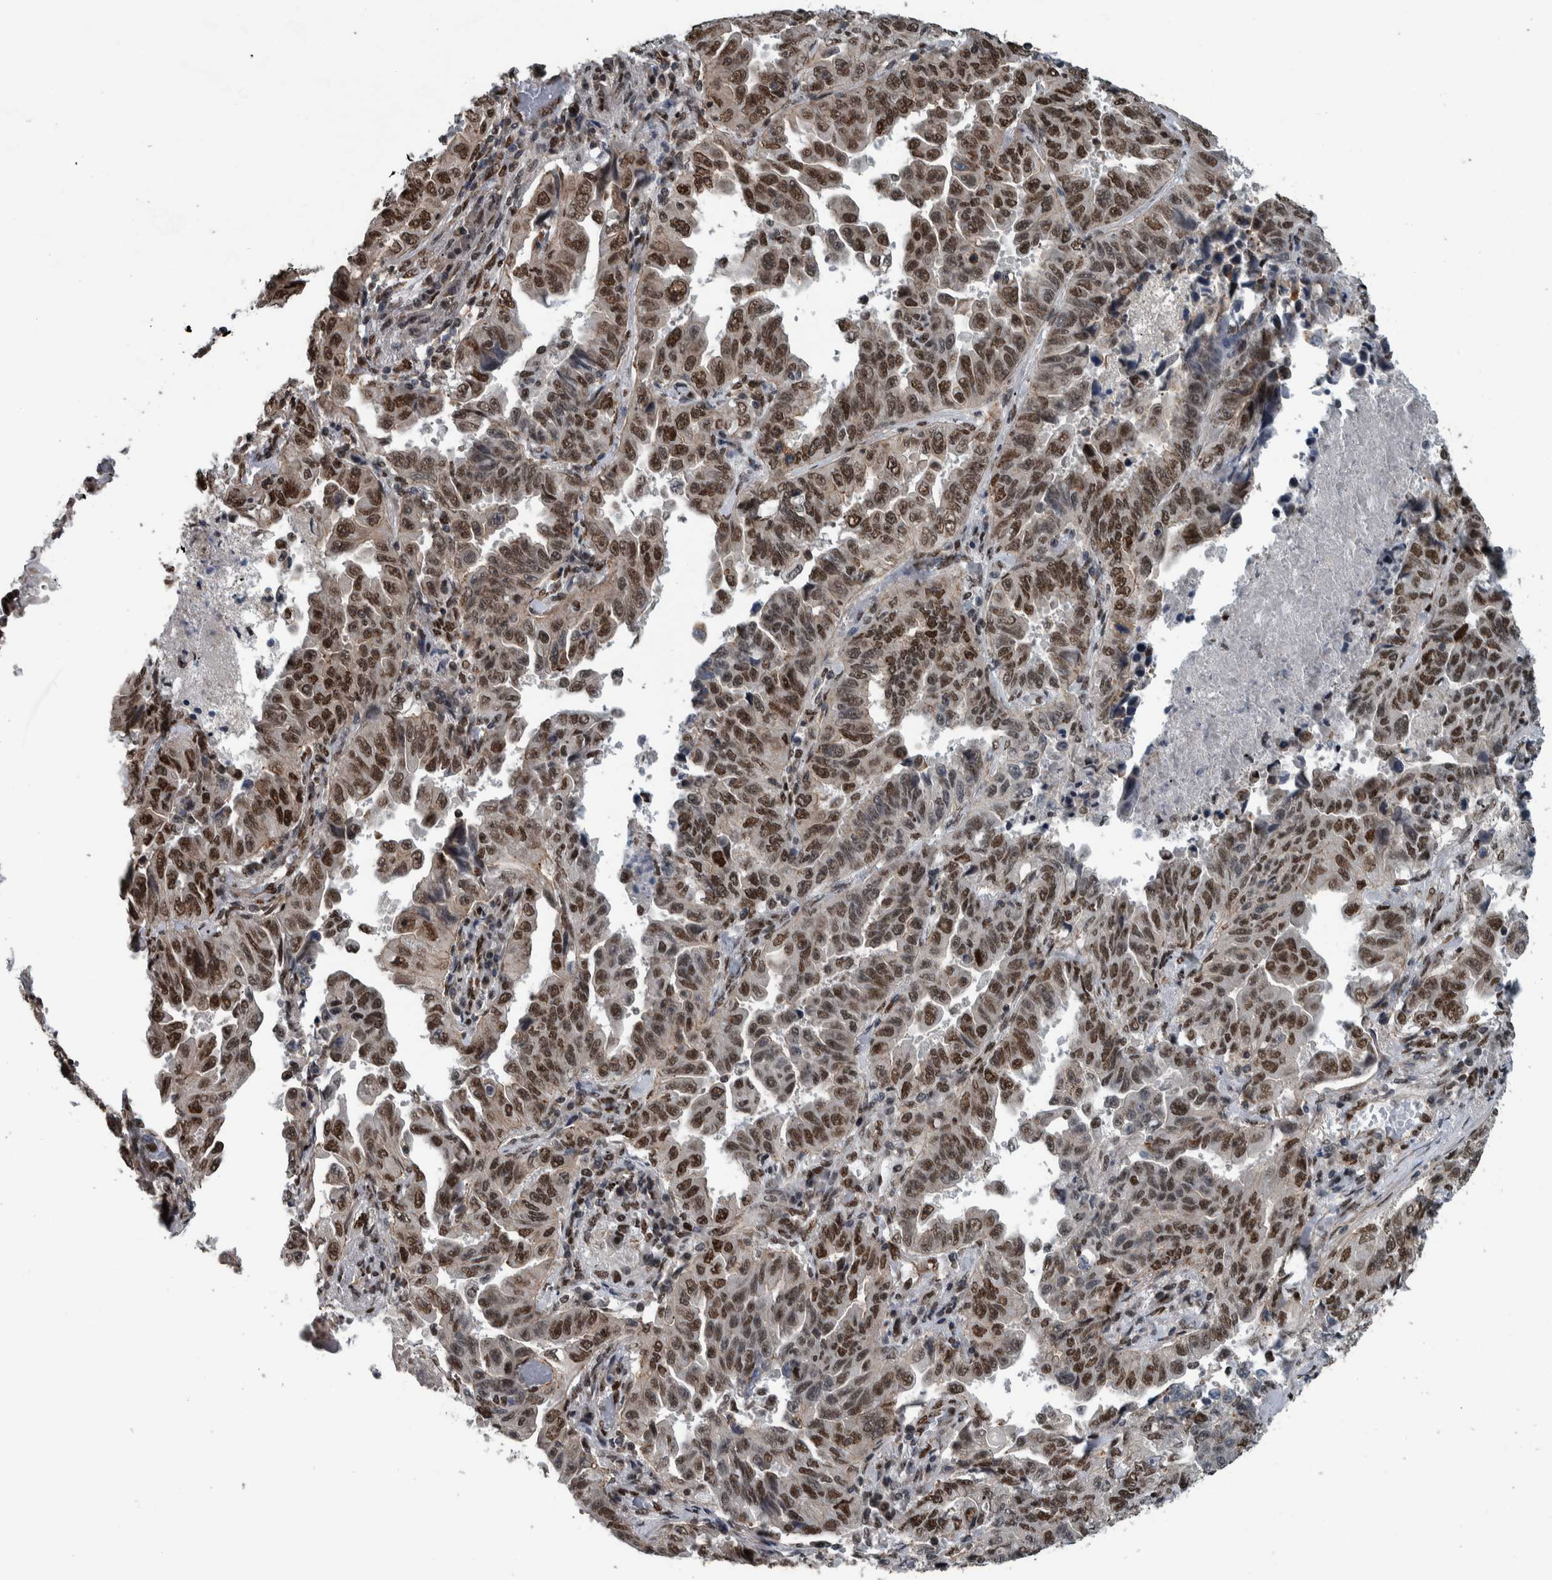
{"staining": {"intensity": "moderate", "quantity": ">75%", "location": "nuclear"}, "tissue": "lung cancer", "cell_type": "Tumor cells", "image_type": "cancer", "snomed": [{"axis": "morphology", "description": "Adenocarcinoma, NOS"}, {"axis": "topography", "description": "Lung"}], "caption": "High-magnification brightfield microscopy of lung adenocarcinoma stained with DAB (brown) and counterstained with hematoxylin (blue). tumor cells exhibit moderate nuclear staining is identified in about>75% of cells.", "gene": "FAM135B", "patient": {"sex": "female", "age": 51}}